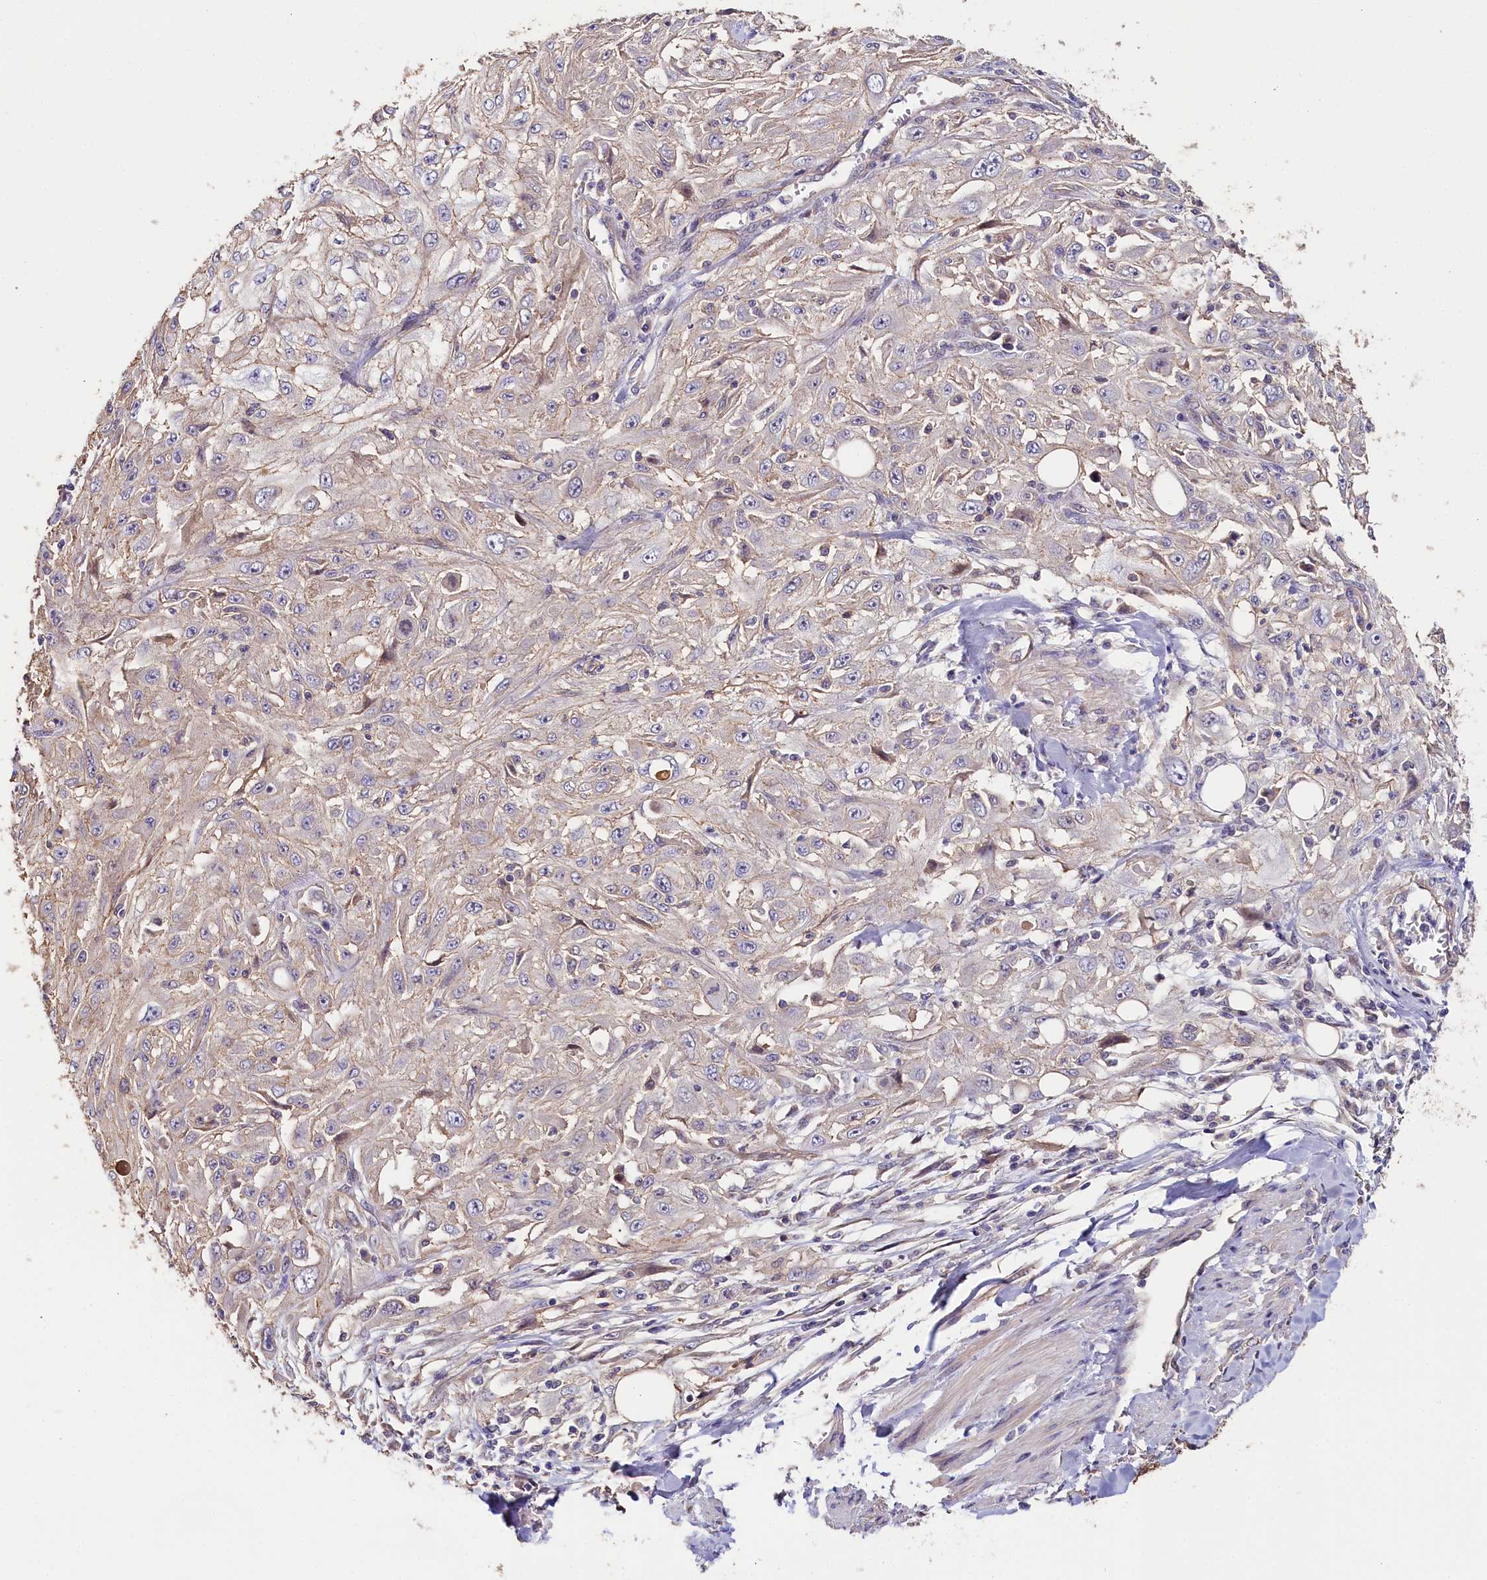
{"staining": {"intensity": "negative", "quantity": "none", "location": "none"}, "tissue": "skin cancer", "cell_type": "Tumor cells", "image_type": "cancer", "snomed": [{"axis": "morphology", "description": "Squamous cell carcinoma, NOS"}, {"axis": "topography", "description": "Skin"}], "caption": "Immunohistochemistry histopathology image of neoplastic tissue: human skin cancer stained with DAB exhibits no significant protein staining in tumor cells.", "gene": "KATNB1", "patient": {"sex": "male", "age": 75}}